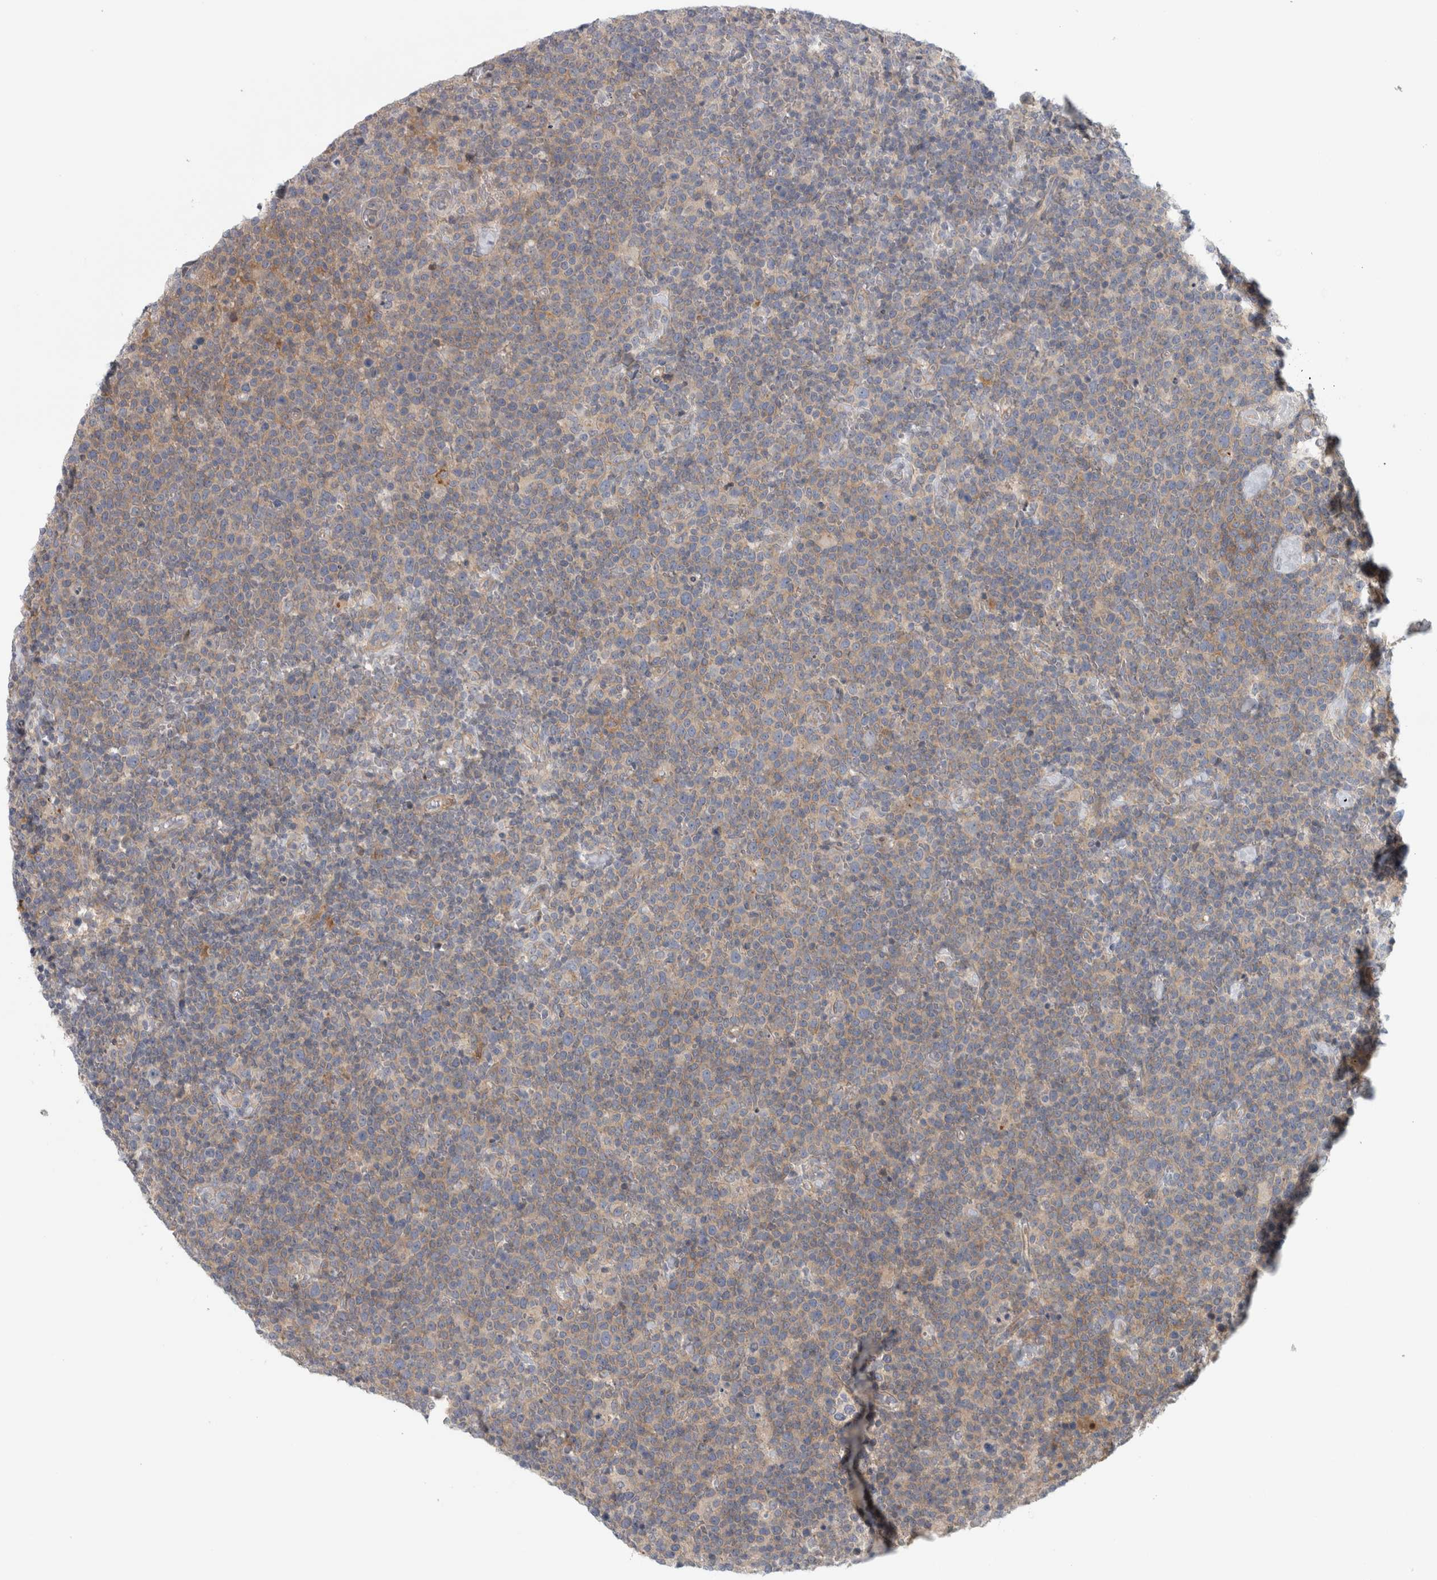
{"staining": {"intensity": "weak", "quantity": "<25%", "location": "cytoplasmic/membranous"}, "tissue": "lymphoma", "cell_type": "Tumor cells", "image_type": "cancer", "snomed": [{"axis": "morphology", "description": "Malignant lymphoma, non-Hodgkin's type, High grade"}, {"axis": "topography", "description": "Lymph node"}], "caption": "This micrograph is of lymphoma stained with immunohistochemistry to label a protein in brown with the nuclei are counter-stained blue. There is no staining in tumor cells.", "gene": "ZNF804B", "patient": {"sex": "male", "age": 61}}